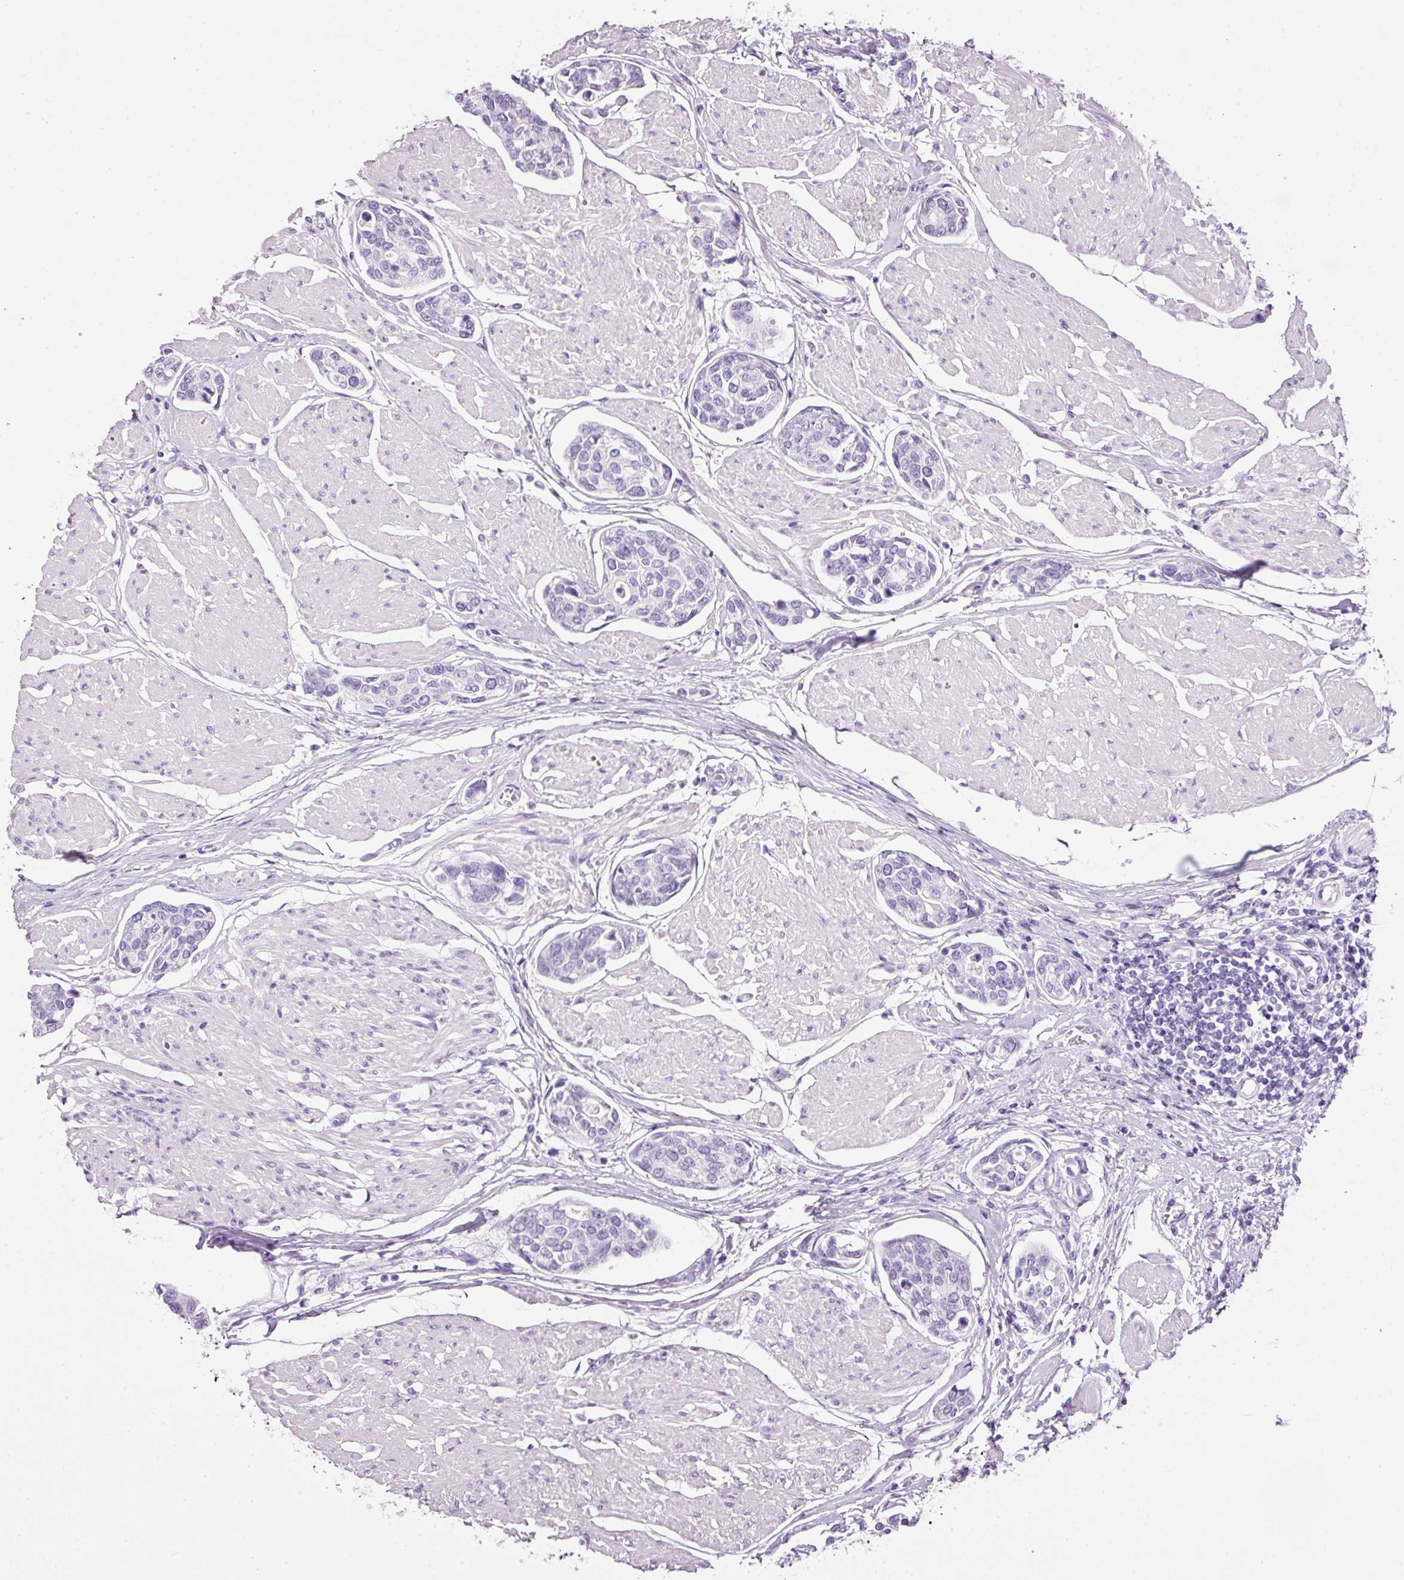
{"staining": {"intensity": "negative", "quantity": "none", "location": "none"}, "tissue": "urothelial cancer", "cell_type": "Tumor cells", "image_type": "cancer", "snomed": [{"axis": "morphology", "description": "Urothelial carcinoma, High grade"}, {"axis": "topography", "description": "Urinary bladder"}], "caption": "Urothelial carcinoma (high-grade) was stained to show a protein in brown. There is no significant staining in tumor cells.", "gene": "BSND", "patient": {"sex": "male", "age": 78}}